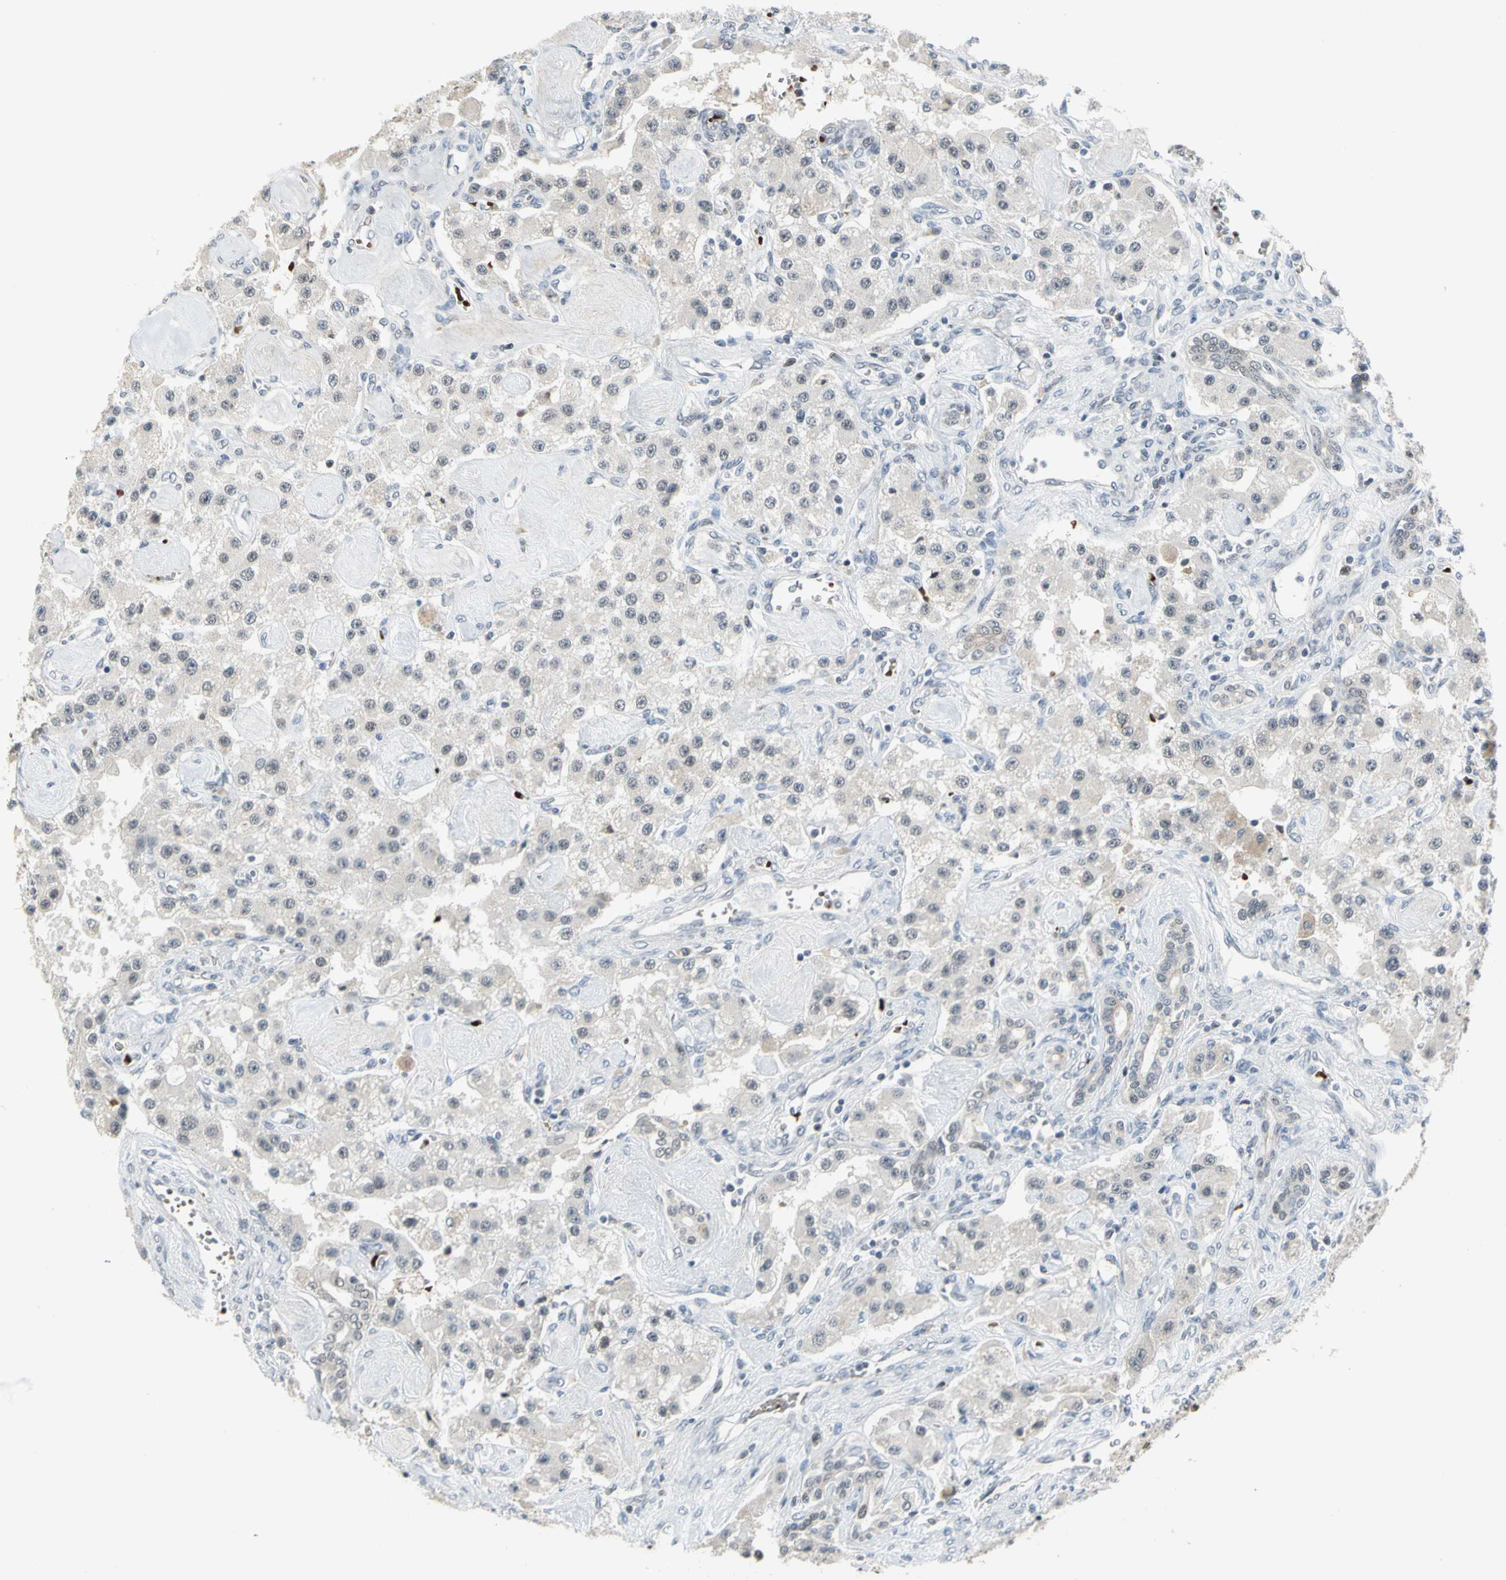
{"staining": {"intensity": "weak", "quantity": "25%-75%", "location": "nuclear"}, "tissue": "carcinoid", "cell_type": "Tumor cells", "image_type": "cancer", "snomed": [{"axis": "morphology", "description": "Carcinoid, malignant, NOS"}, {"axis": "topography", "description": "Pancreas"}], "caption": "An image of human malignant carcinoid stained for a protein reveals weak nuclear brown staining in tumor cells.", "gene": "GLI3", "patient": {"sex": "male", "age": 41}}